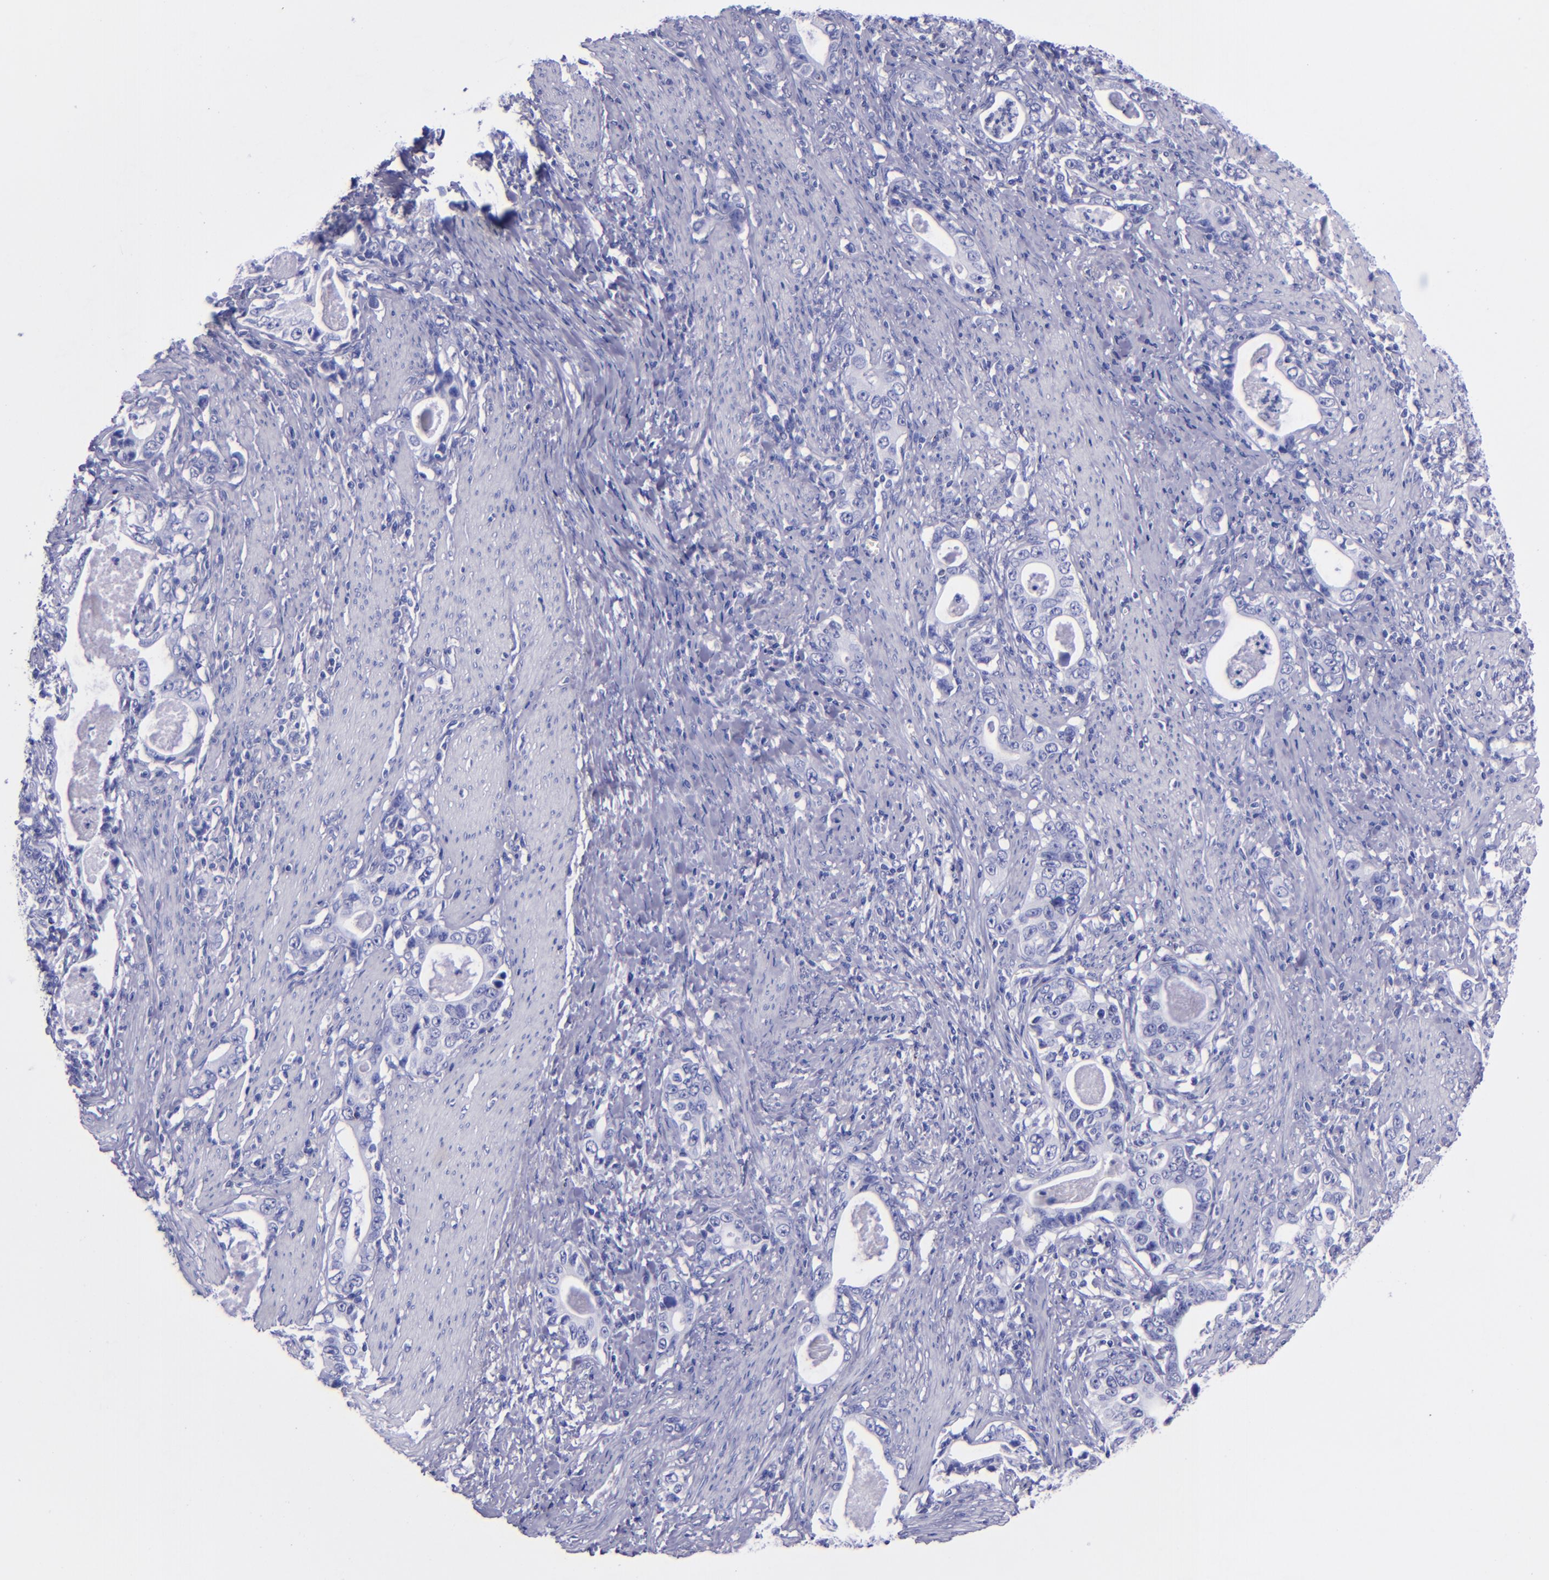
{"staining": {"intensity": "negative", "quantity": "none", "location": "none"}, "tissue": "stomach cancer", "cell_type": "Tumor cells", "image_type": "cancer", "snomed": [{"axis": "morphology", "description": "Adenocarcinoma, NOS"}, {"axis": "topography", "description": "Stomach, lower"}], "caption": "Stomach adenocarcinoma stained for a protein using immunohistochemistry (IHC) exhibits no positivity tumor cells.", "gene": "LAG3", "patient": {"sex": "female", "age": 72}}